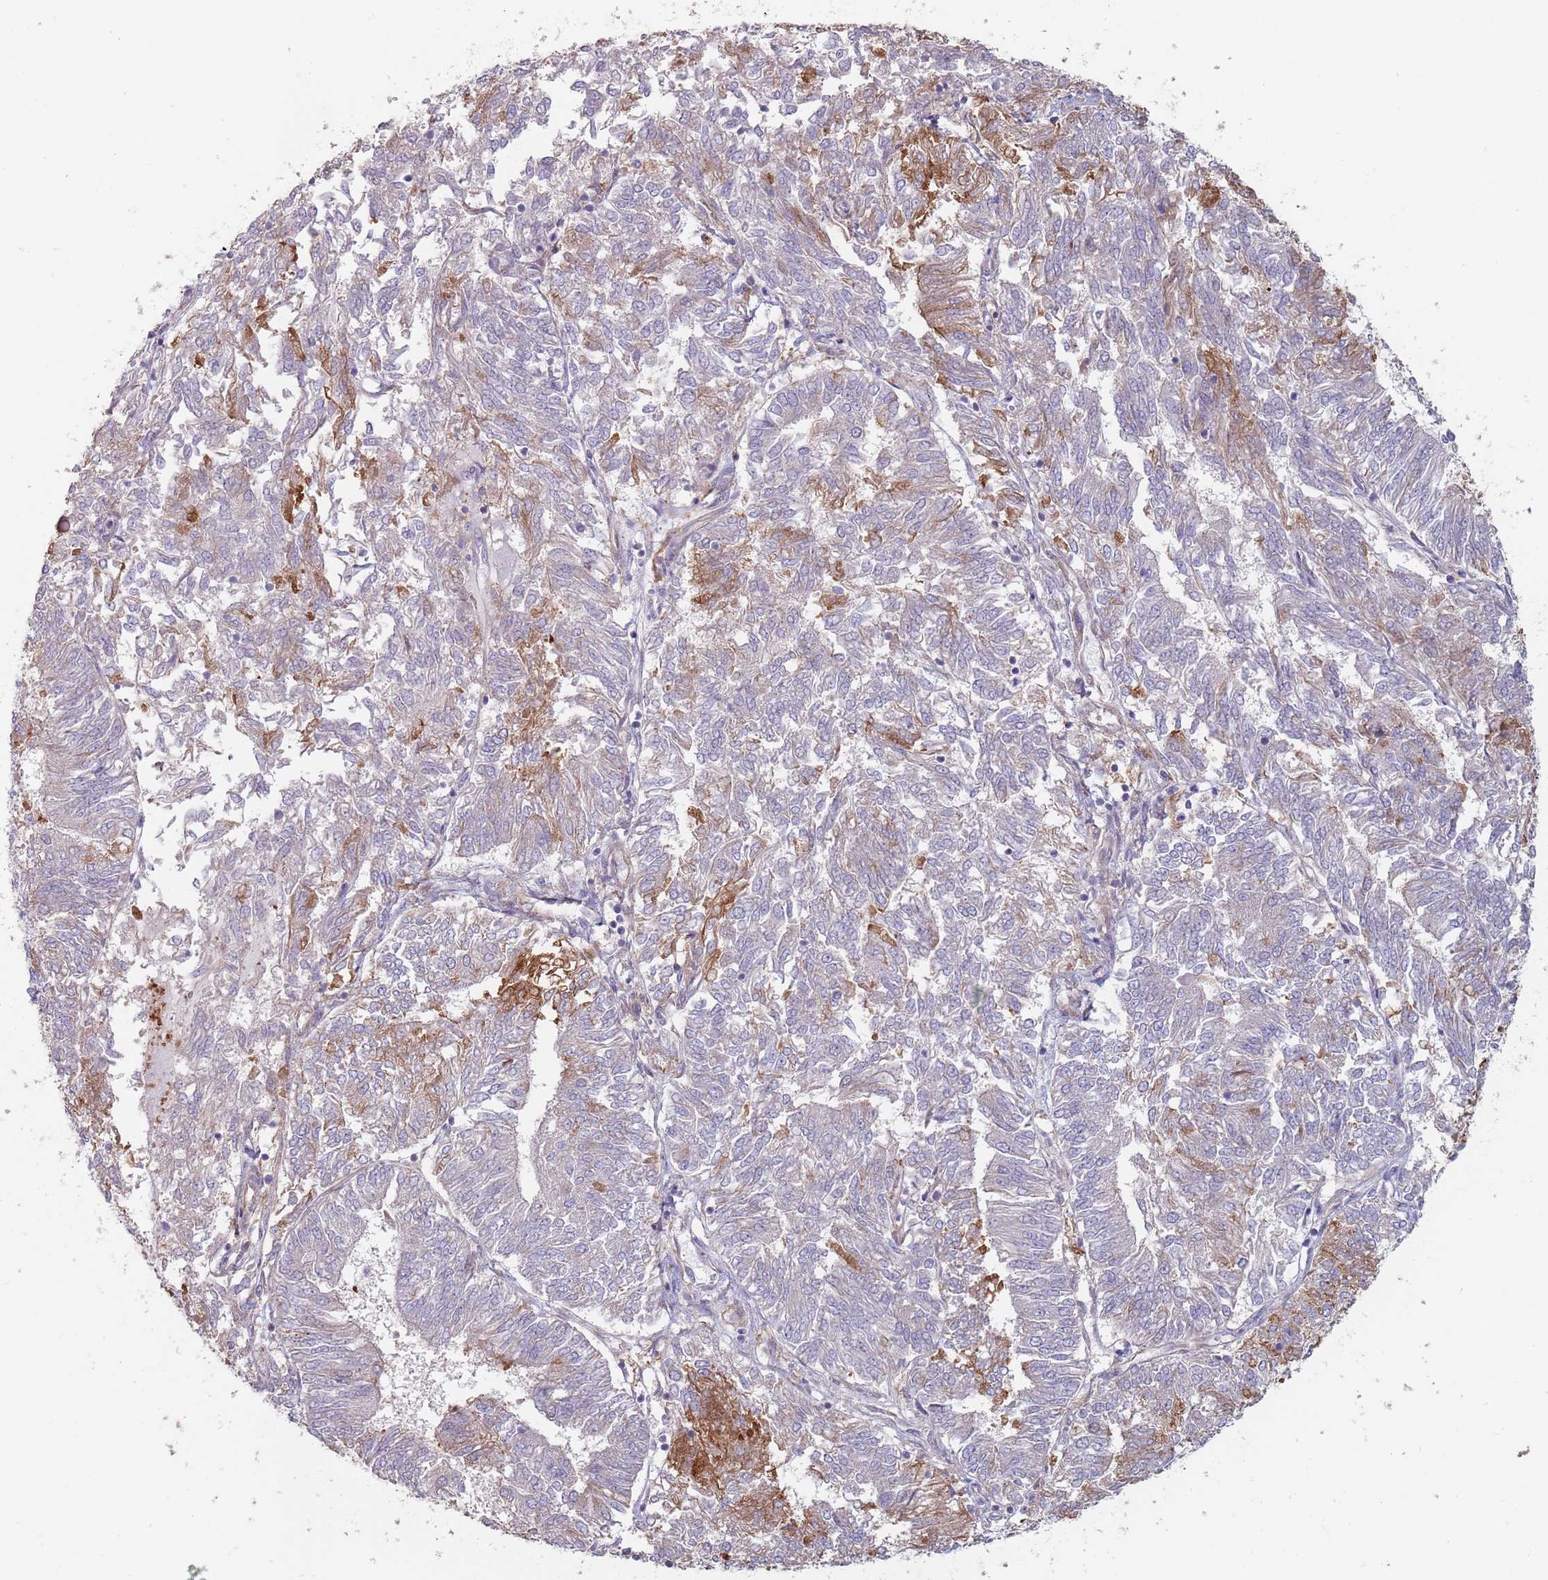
{"staining": {"intensity": "moderate", "quantity": "<25%", "location": "cytoplasmic/membranous"}, "tissue": "endometrial cancer", "cell_type": "Tumor cells", "image_type": "cancer", "snomed": [{"axis": "morphology", "description": "Adenocarcinoma, NOS"}, {"axis": "topography", "description": "Endometrium"}], "caption": "Protein staining by IHC demonstrates moderate cytoplasmic/membranous positivity in approximately <25% of tumor cells in endometrial adenocarcinoma.", "gene": "DXO", "patient": {"sex": "female", "age": 58}}